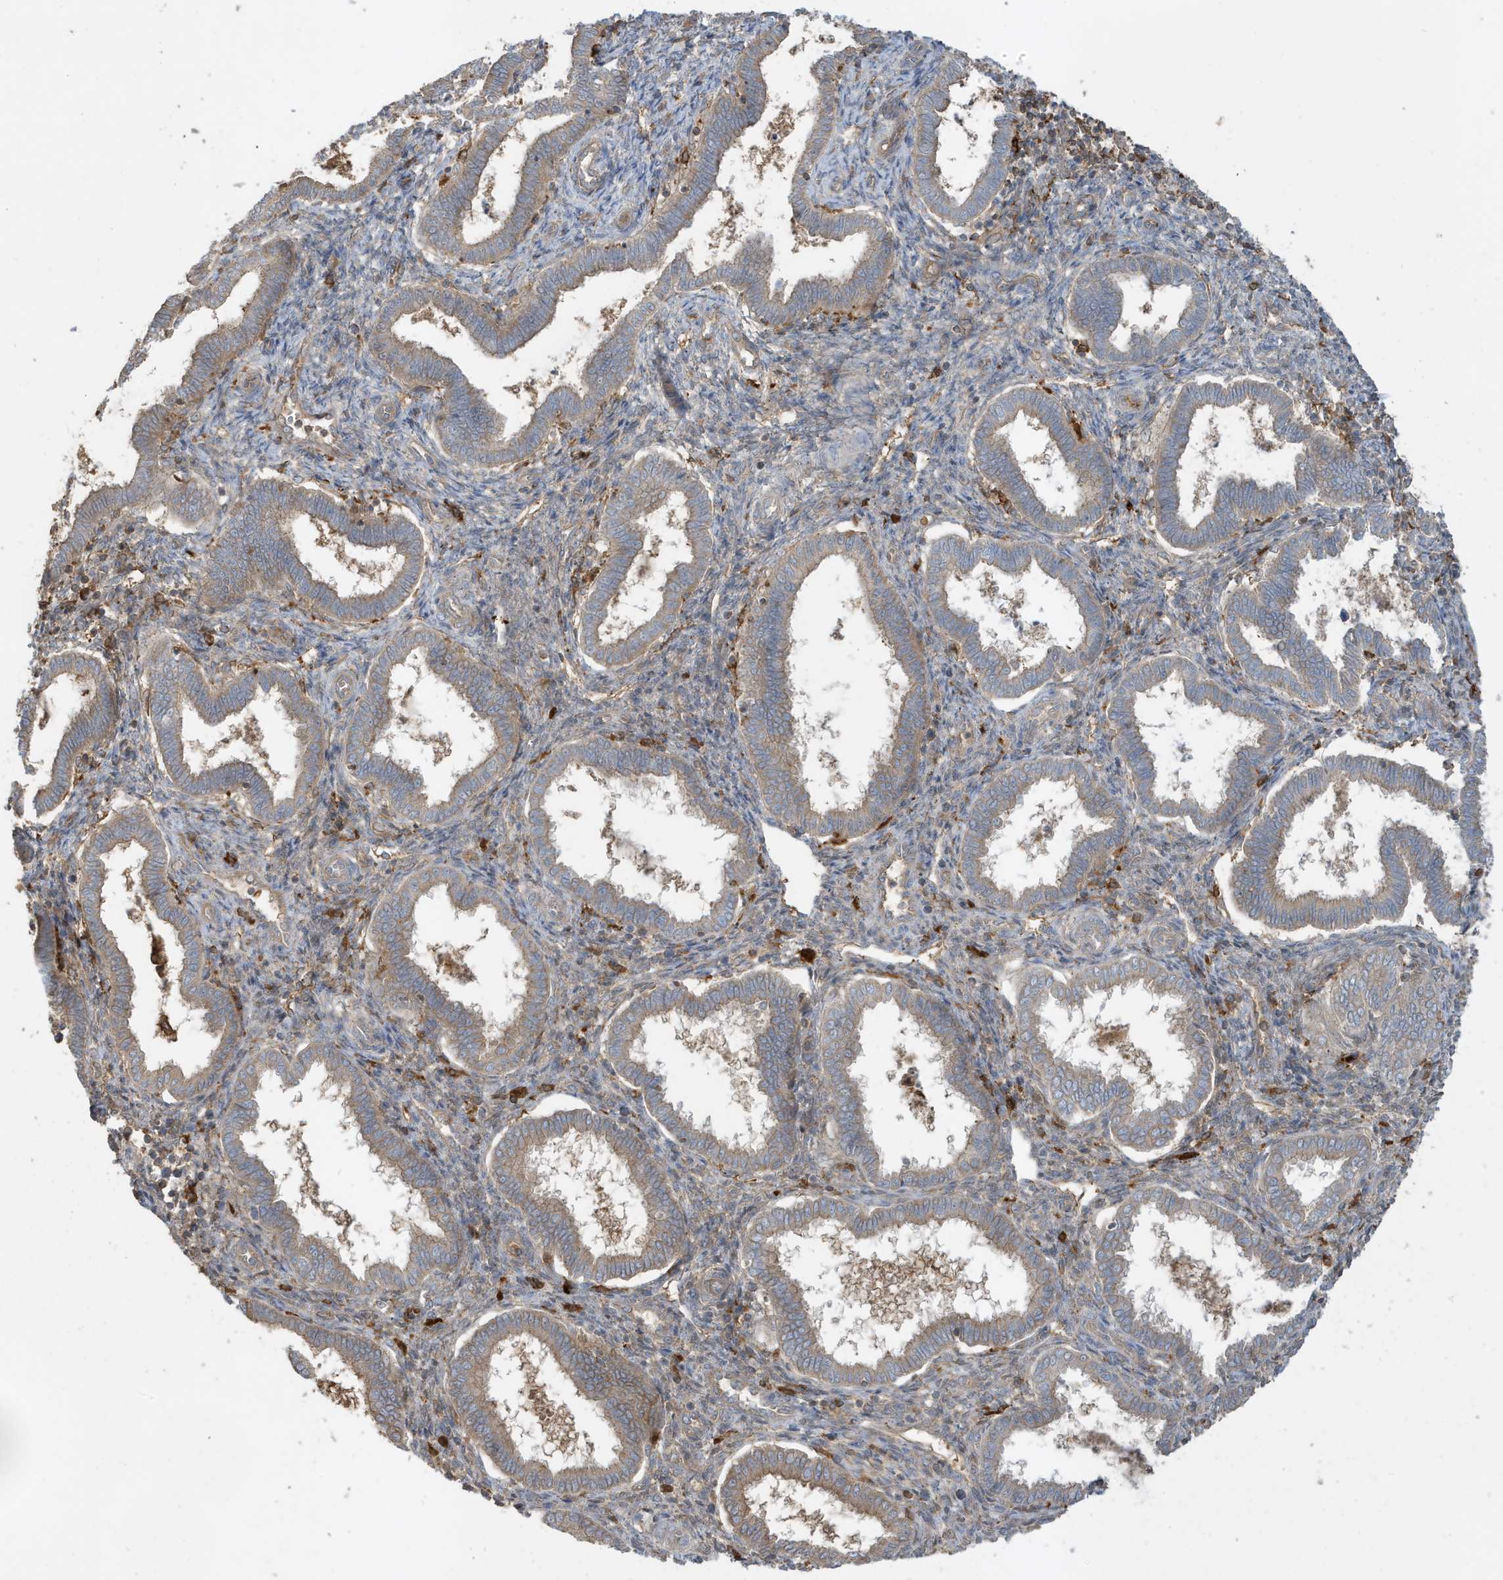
{"staining": {"intensity": "moderate", "quantity": "25%-75%", "location": "cytoplasmic/membranous"}, "tissue": "endometrium", "cell_type": "Cells in endometrial stroma", "image_type": "normal", "snomed": [{"axis": "morphology", "description": "Normal tissue, NOS"}, {"axis": "topography", "description": "Endometrium"}], "caption": "Endometrium stained with immunohistochemistry (IHC) displays moderate cytoplasmic/membranous positivity in about 25%-75% of cells in endometrial stroma. (Stains: DAB in brown, nuclei in blue, Microscopy: brightfield microscopy at high magnification).", "gene": "ABTB1", "patient": {"sex": "female", "age": 24}}